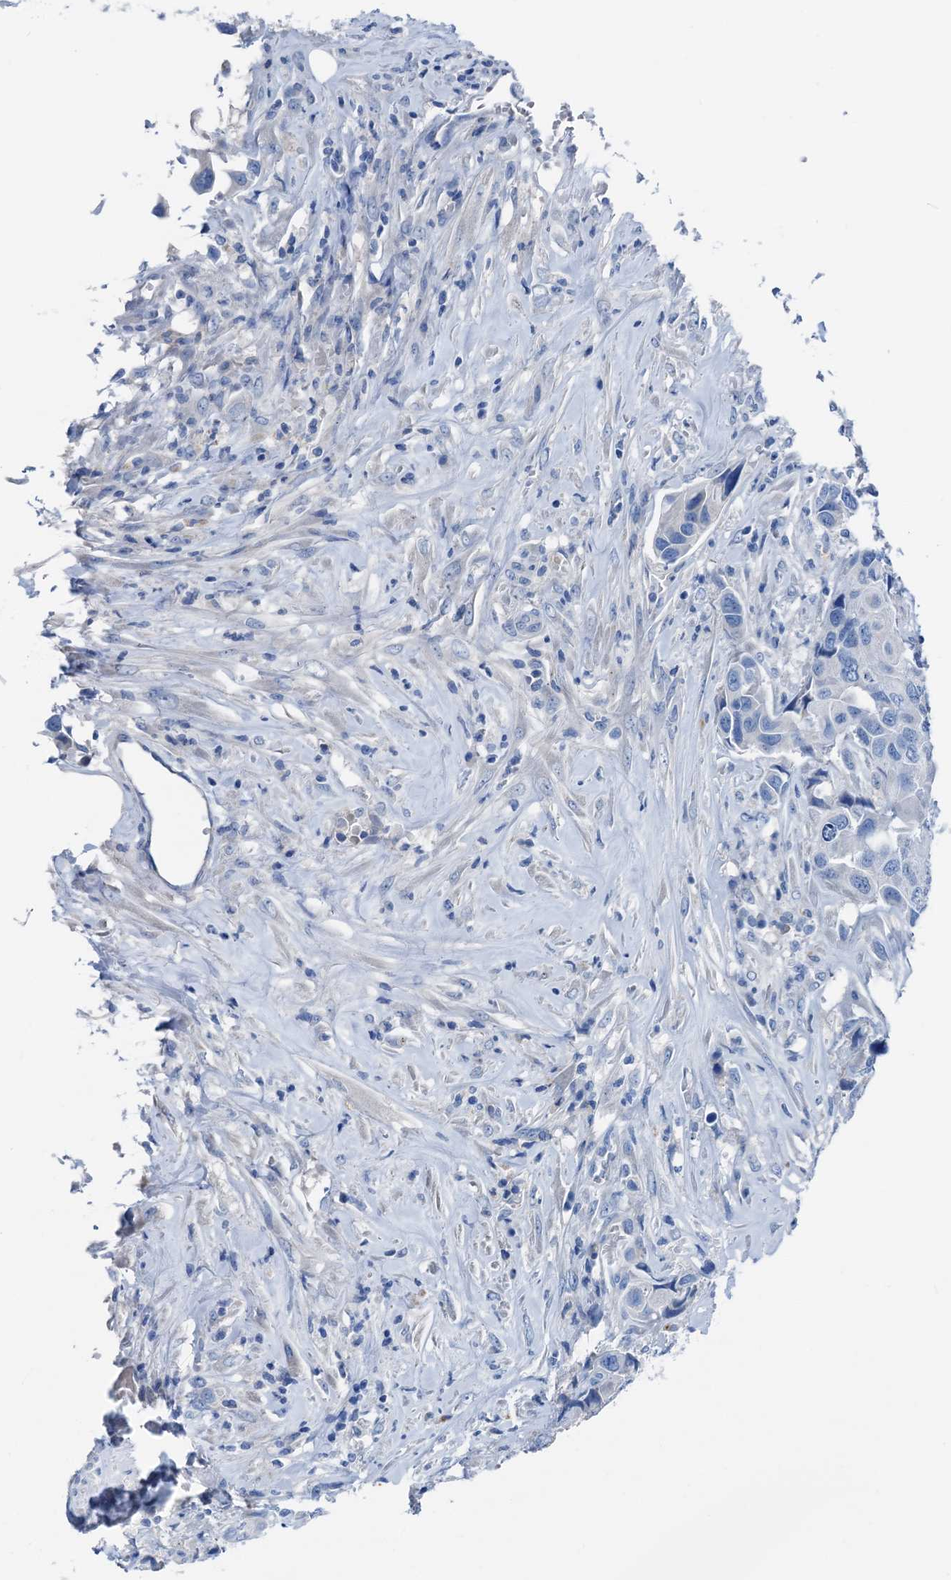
{"staining": {"intensity": "negative", "quantity": "none", "location": "none"}, "tissue": "urothelial cancer", "cell_type": "Tumor cells", "image_type": "cancer", "snomed": [{"axis": "morphology", "description": "Urothelial carcinoma, High grade"}, {"axis": "topography", "description": "Urinary bladder"}], "caption": "DAB immunohistochemical staining of human urothelial cancer exhibits no significant staining in tumor cells.", "gene": "C1QTNF4", "patient": {"sex": "male", "age": 74}}